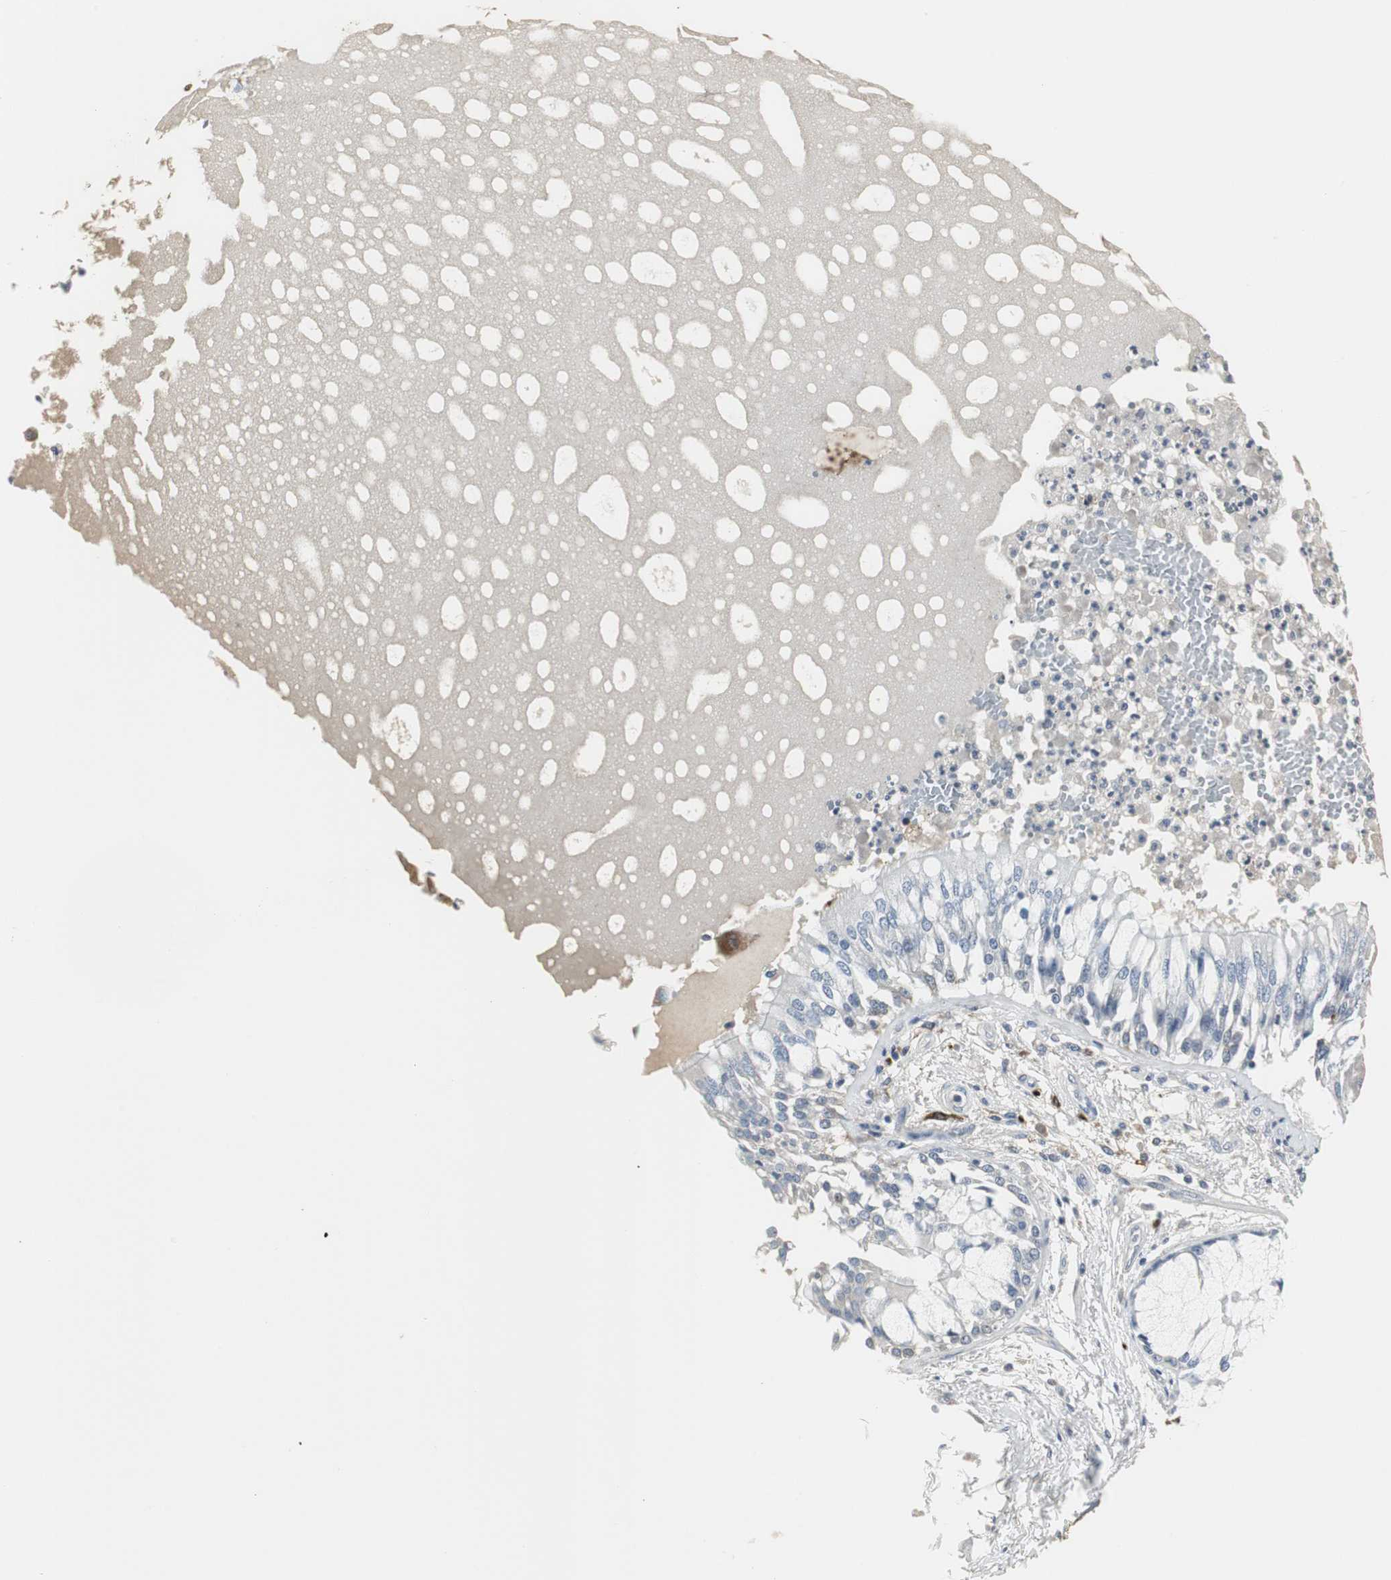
{"staining": {"intensity": "negative", "quantity": "none", "location": "none"}, "tissue": "bronchus", "cell_type": "Respiratory epithelial cells", "image_type": "normal", "snomed": [{"axis": "morphology", "description": "Normal tissue, NOS"}, {"axis": "topography", "description": "Cartilage tissue"}, {"axis": "topography", "description": "Bronchus"}, {"axis": "topography", "description": "Lung"}], "caption": "Respiratory epithelial cells are negative for brown protein staining in normal bronchus. Brightfield microscopy of immunohistochemistry (IHC) stained with DAB (3,3'-diaminobenzidine) (brown) and hematoxylin (blue), captured at high magnification.", "gene": "PI15", "patient": {"sex": "female", "age": 49}}